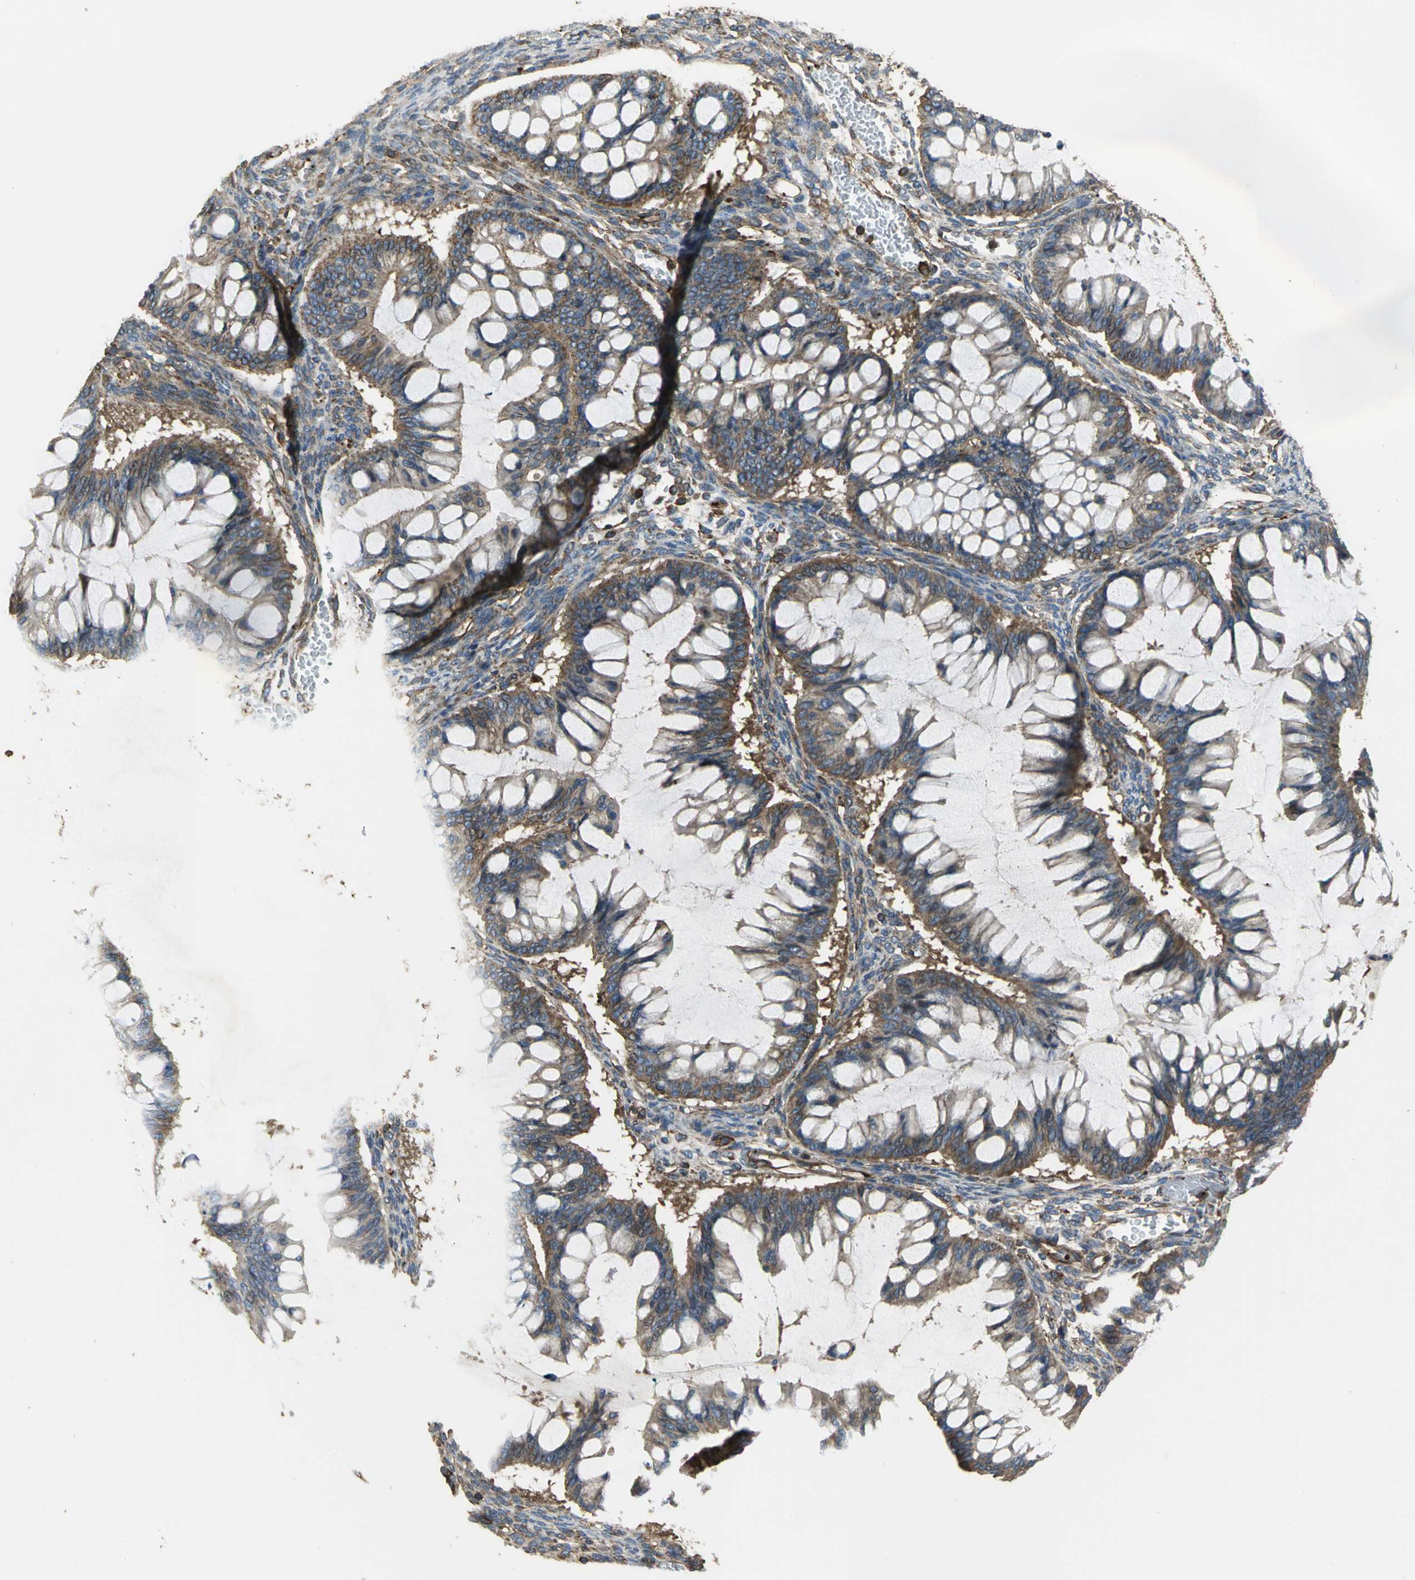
{"staining": {"intensity": "moderate", "quantity": ">75%", "location": "cytoplasmic/membranous"}, "tissue": "ovarian cancer", "cell_type": "Tumor cells", "image_type": "cancer", "snomed": [{"axis": "morphology", "description": "Cystadenocarcinoma, mucinous, NOS"}, {"axis": "topography", "description": "Ovary"}], "caption": "DAB immunohistochemical staining of human ovarian cancer (mucinous cystadenocarcinoma) shows moderate cytoplasmic/membranous protein positivity in about >75% of tumor cells.", "gene": "TLN1", "patient": {"sex": "female", "age": 73}}